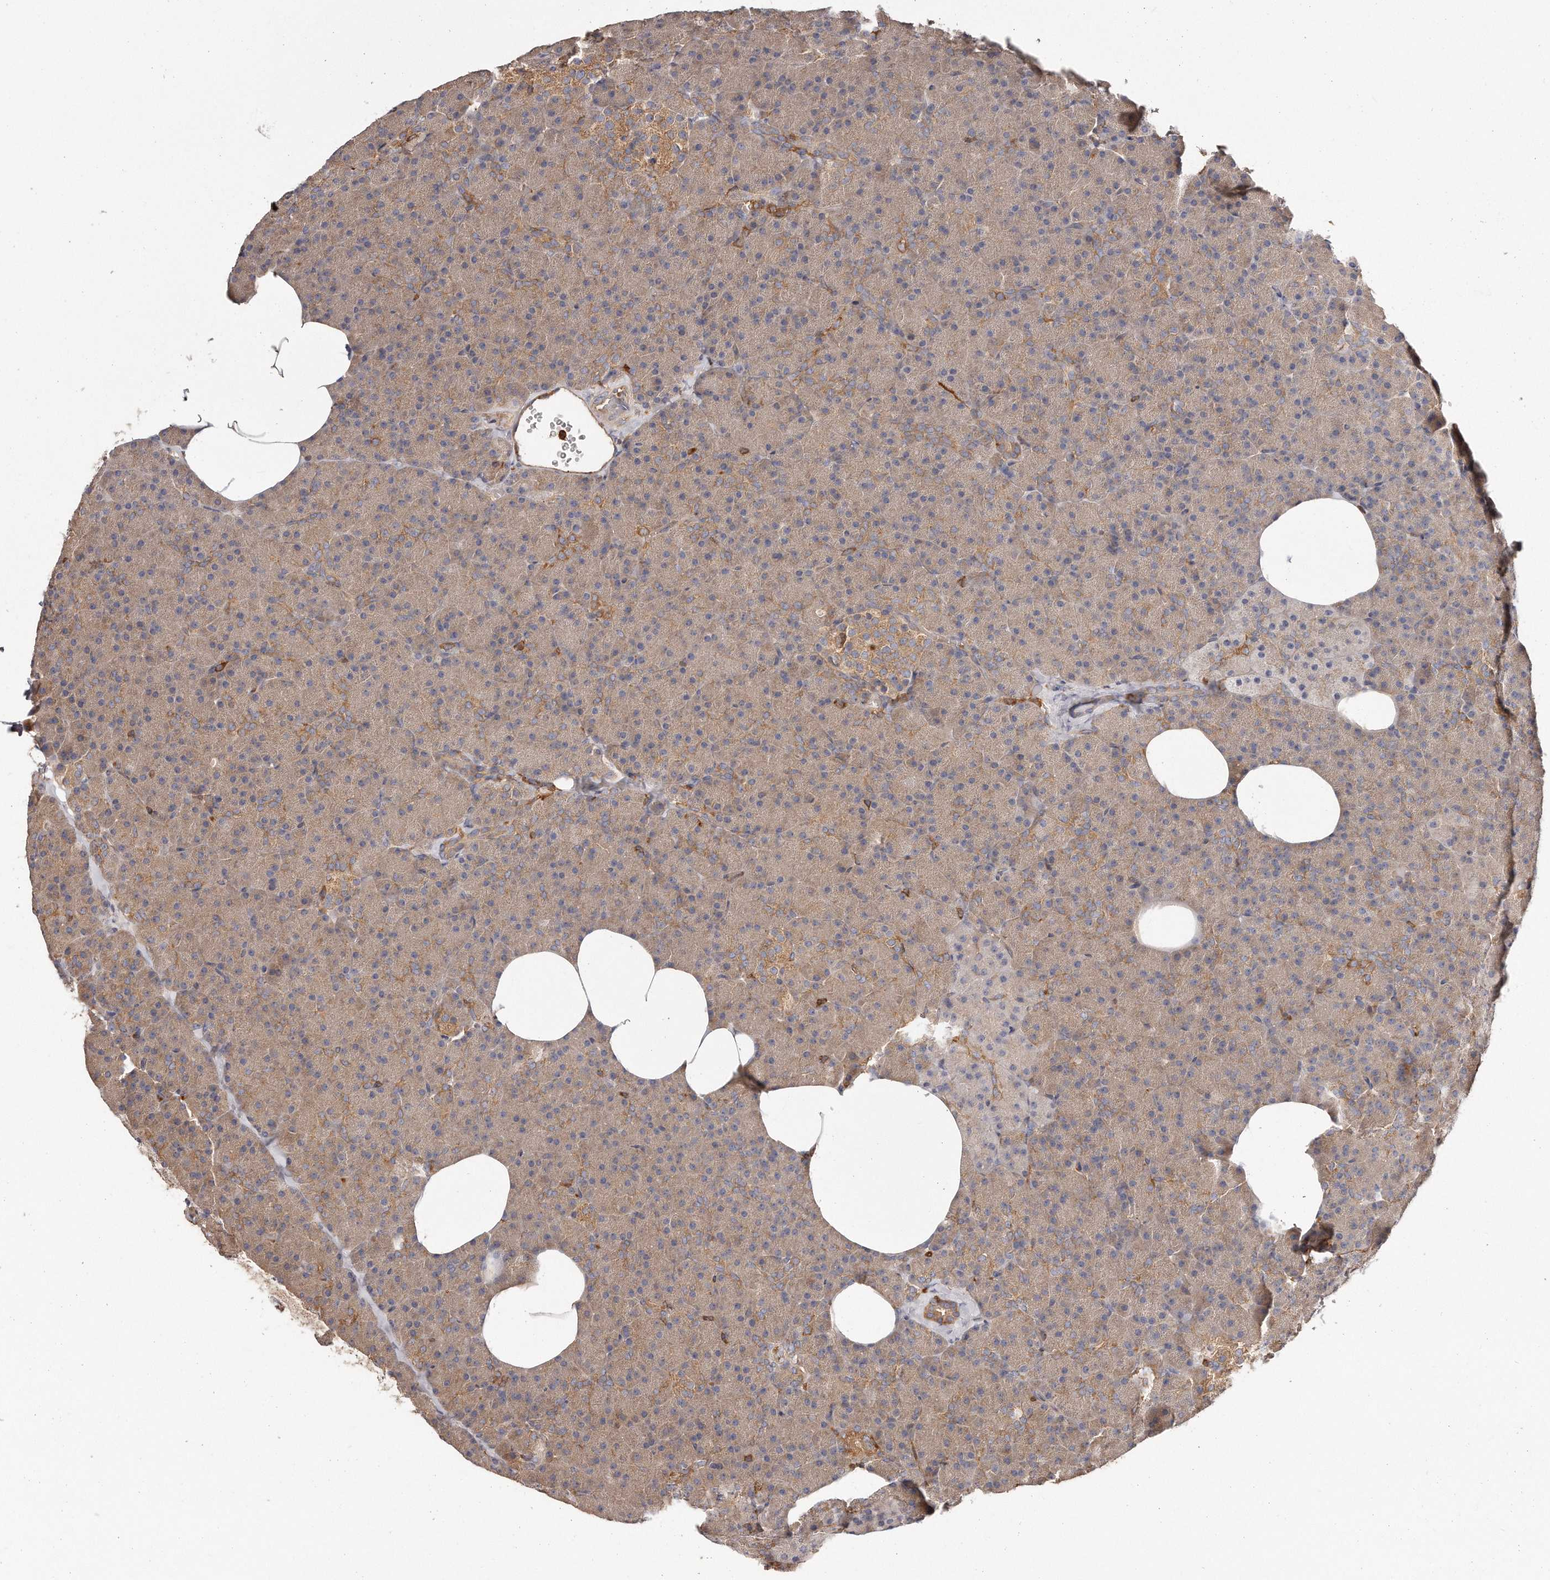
{"staining": {"intensity": "moderate", "quantity": "25%-75%", "location": "cytoplasmic/membranous"}, "tissue": "pancreas", "cell_type": "Exocrine glandular cells", "image_type": "normal", "snomed": [{"axis": "morphology", "description": "Normal tissue, NOS"}, {"axis": "morphology", "description": "Carcinoid, malignant, NOS"}, {"axis": "topography", "description": "Pancreas"}], "caption": "Human pancreas stained with a brown dye reveals moderate cytoplasmic/membranous positive staining in approximately 25%-75% of exocrine glandular cells.", "gene": "CAP1", "patient": {"sex": "female", "age": 35}}